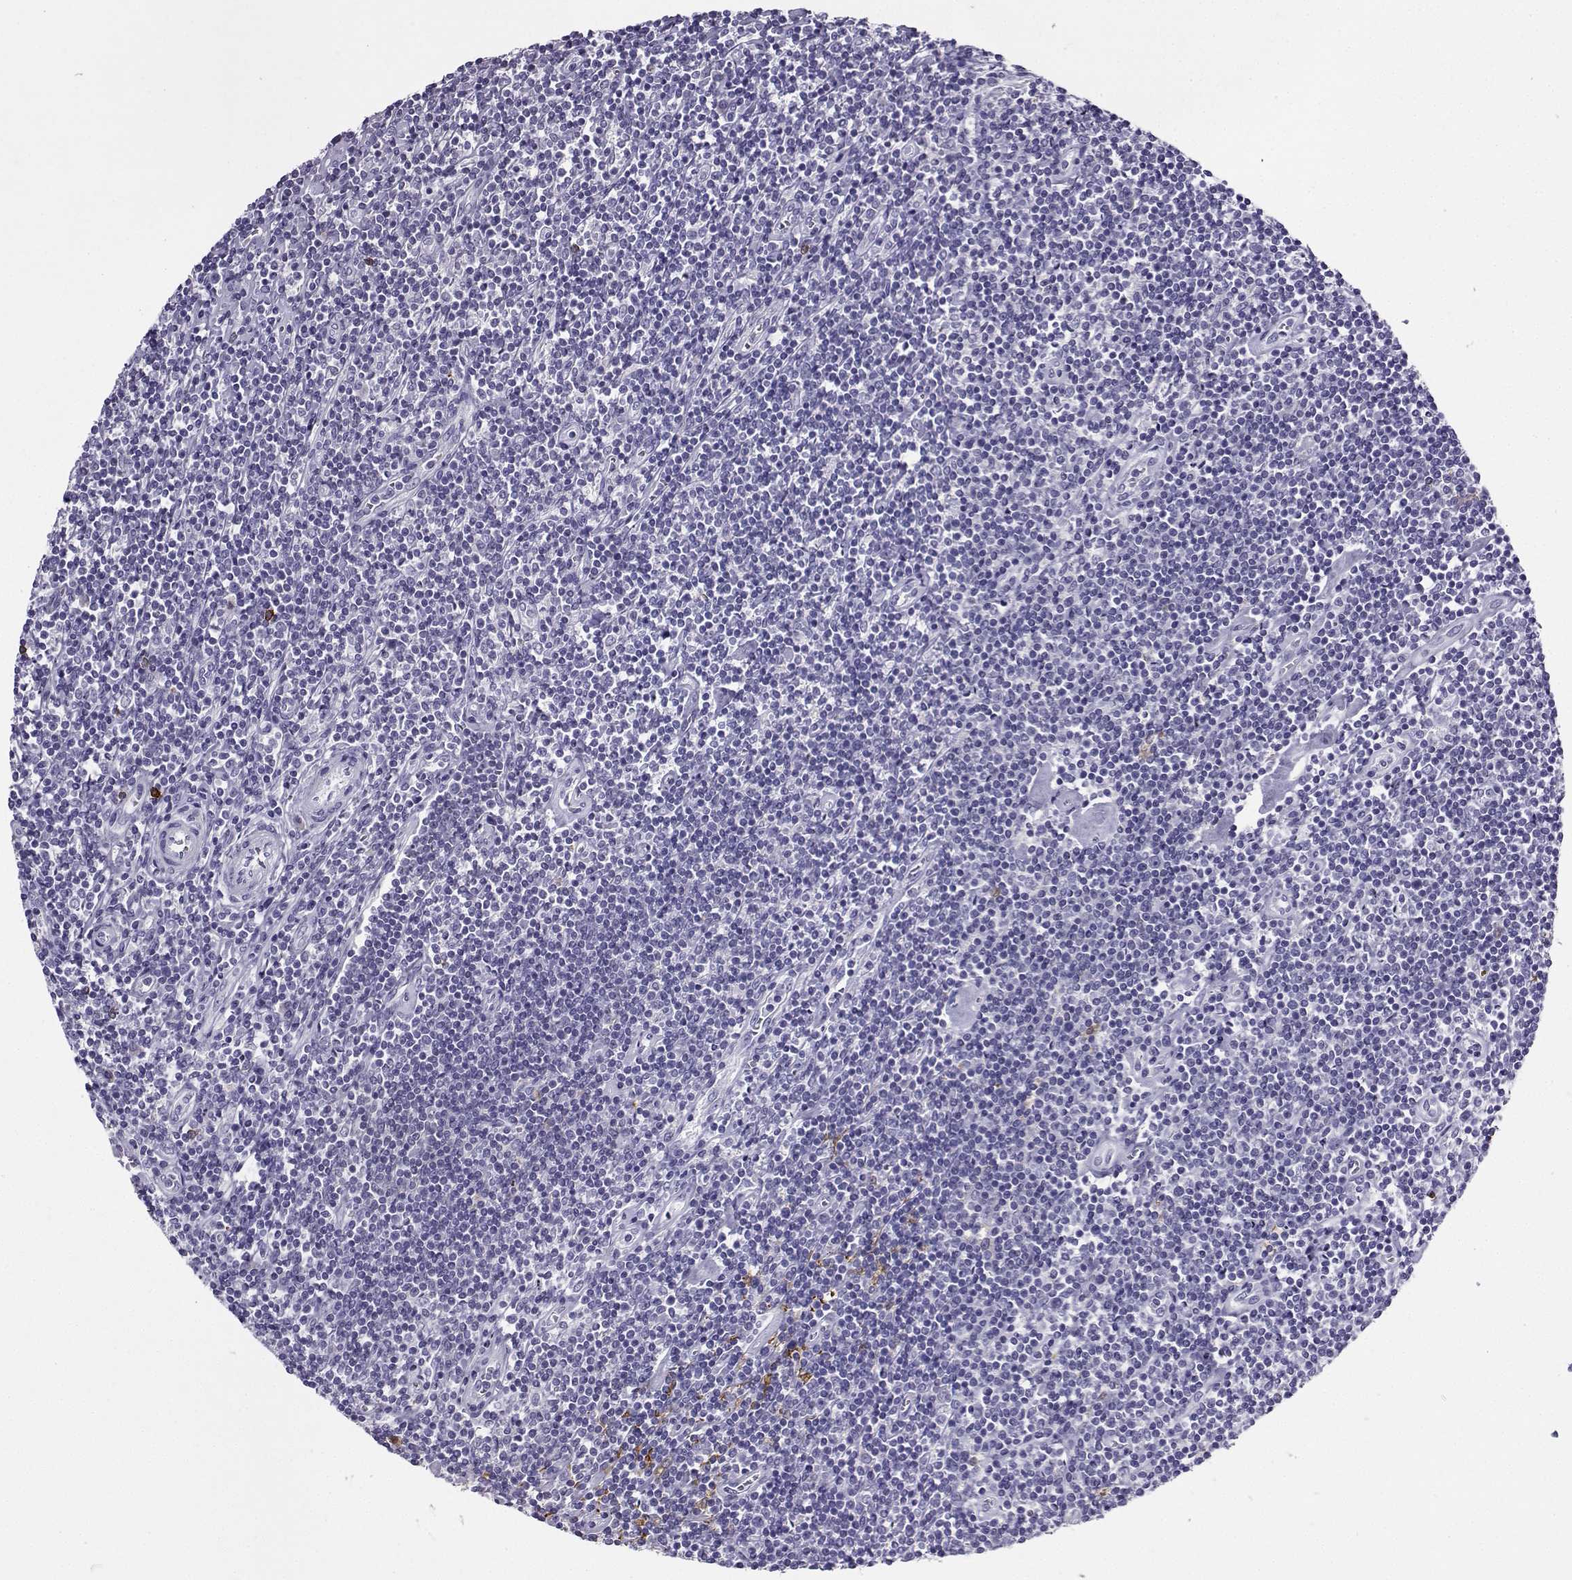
{"staining": {"intensity": "negative", "quantity": "none", "location": "none"}, "tissue": "lymphoma", "cell_type": "Tumor cells", "image_type": "cancer", "snomed": [{"axis": "morphology", "description": "Hodgkin's disease, NOS"}, {"axis": "topography", "description": "Lymph node"}], "caption": "DAB (3,3'-diaminobenzidine) immunohistochemical staining of Hodgkin's disease demonstrates no significant expression in tumor cells. Brightfield microscopy of immunohistochemistry (IHC) stained with DAB (3,3'-diaminobenzidine) (brown) and hematoxylin (blue), captured at high magnification.", "gene": "LINGO1", "patient": {"sex": "male", "age": 40}}